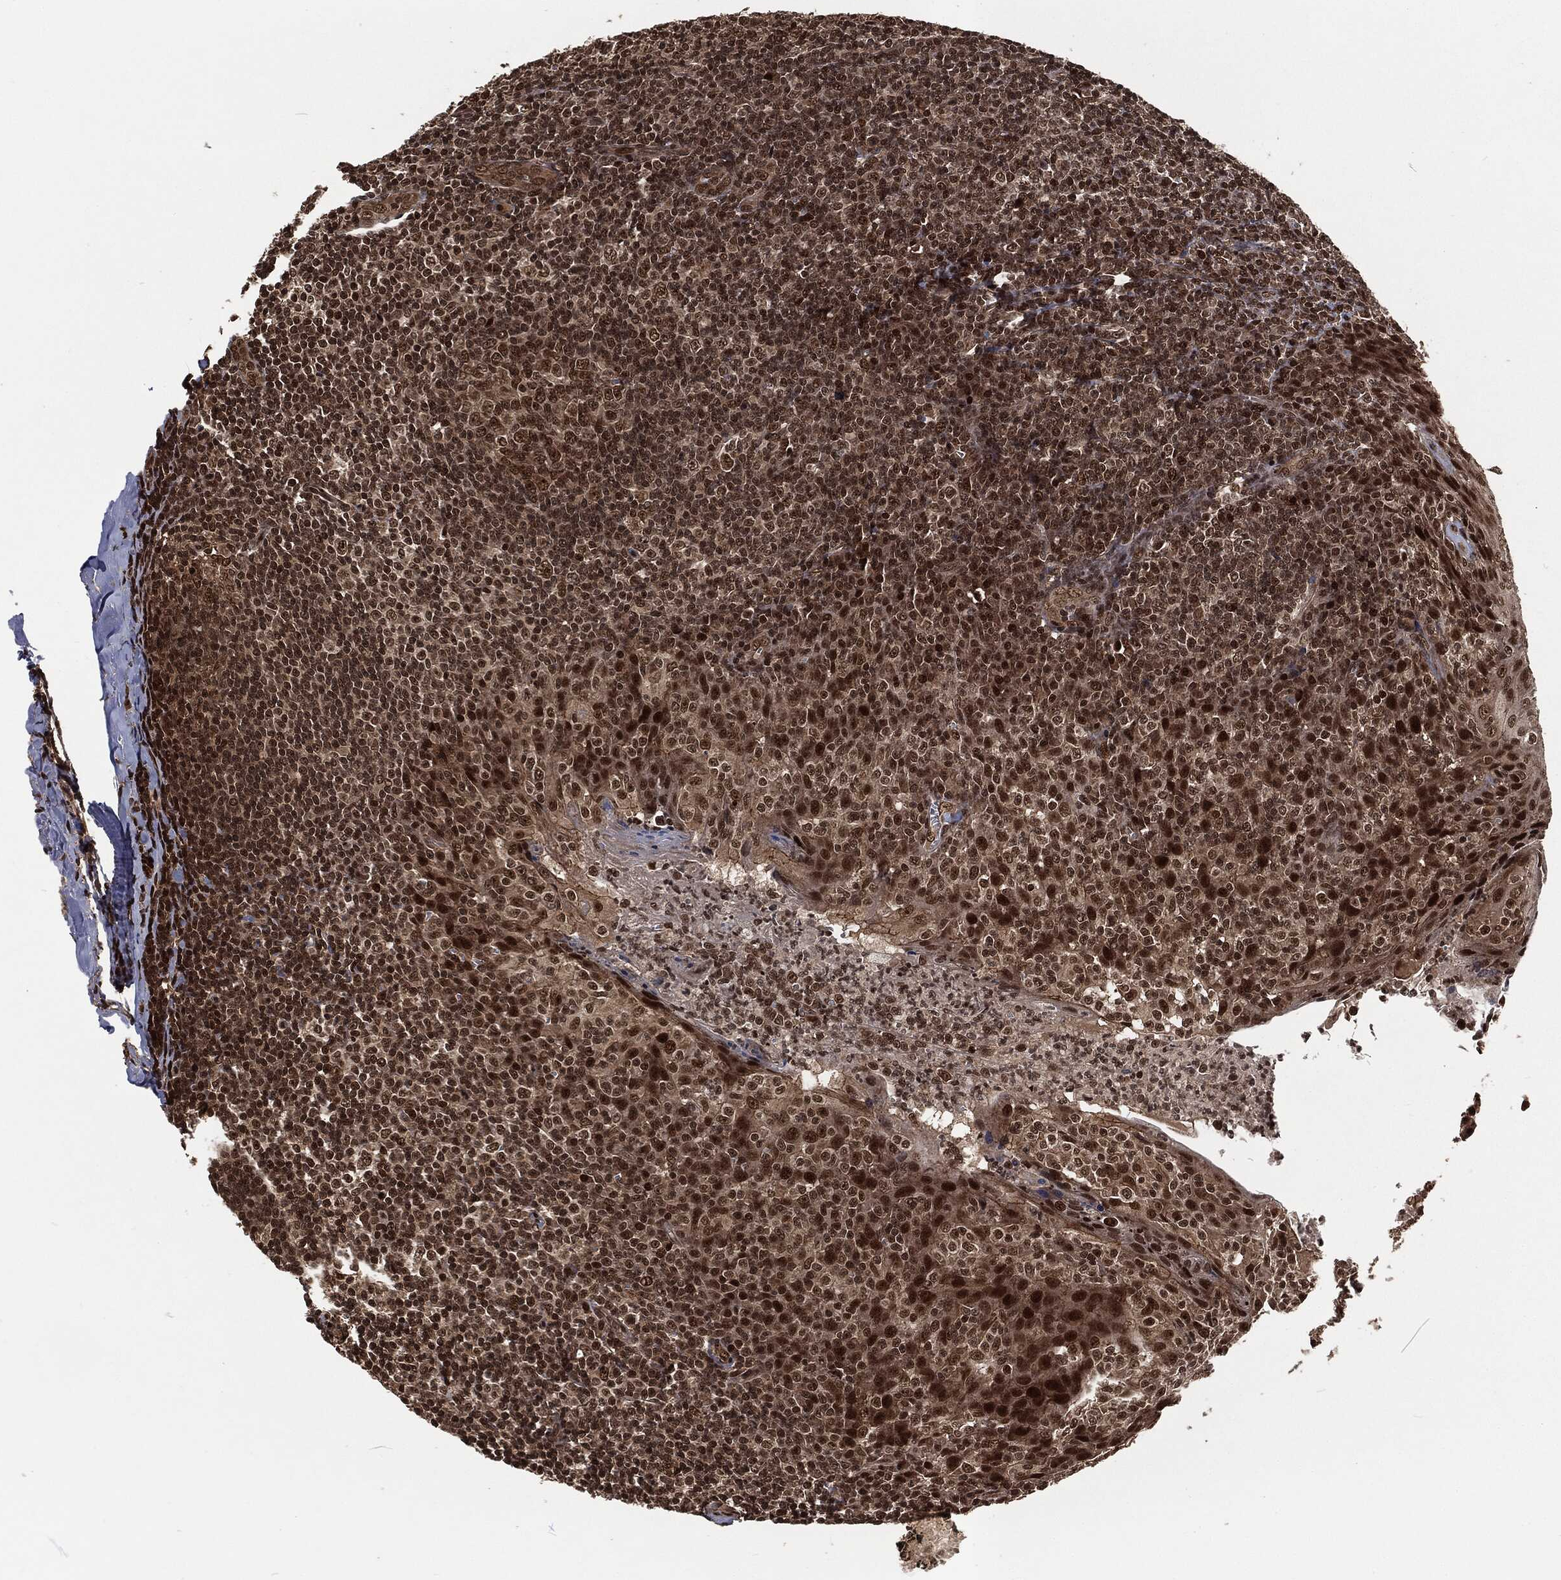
{"staining": {"intensity": "strong", "quantity": ">75%", "location": "nuclear"}, "tissue": "tonsil", "cell_type": "Germinal center cells", "image_type": "normal", "snomed": [{"axis": "morphology", "description": "Normal tissue, NOS"}, {"axis": "topography", "description": "Tonsil"}], "caption": "Strong nuclear expression for a protein is present in approximately >75% of germinal center cells of benign tonsil using immunohistochemistry (IHC).", "gene": "NGRN", "patient": {"sex": "male", "age": 20}}